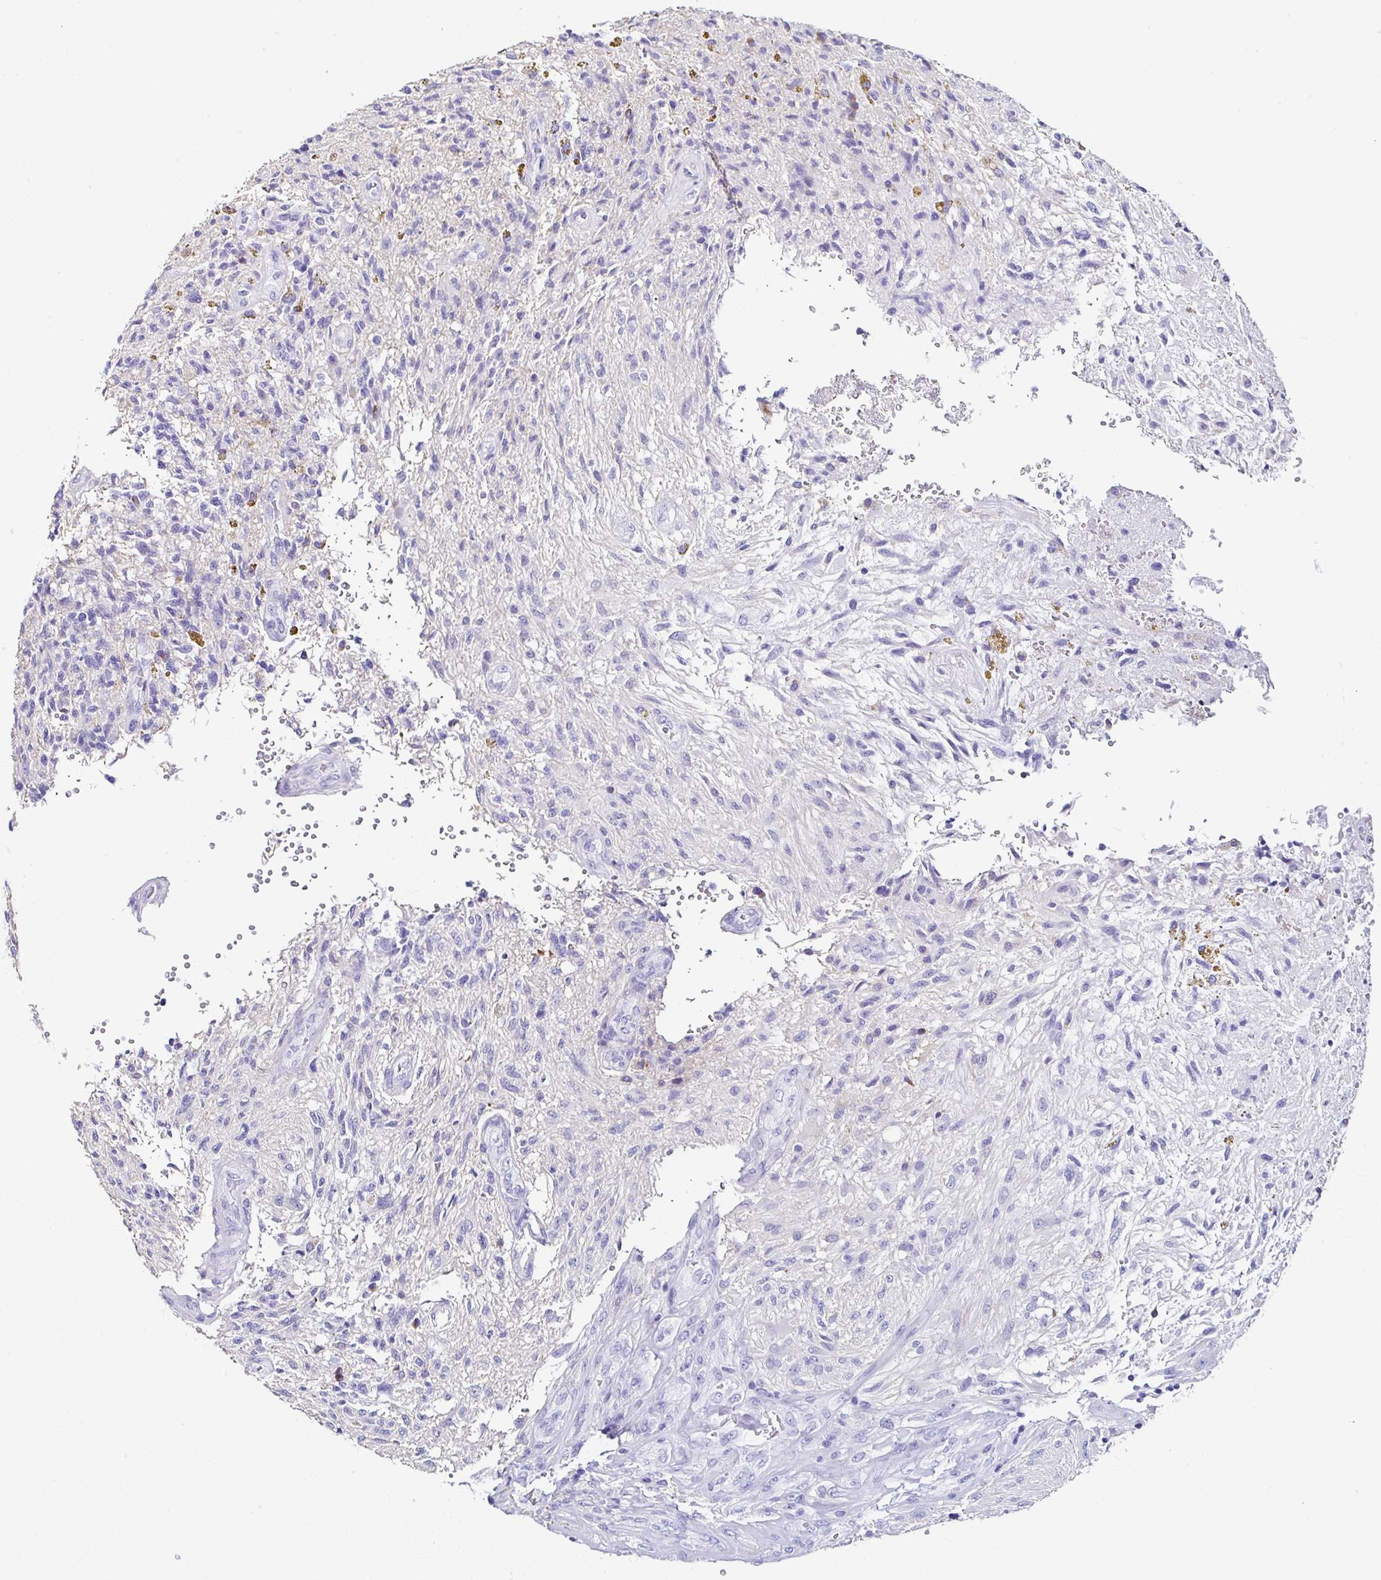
{"staining": {"intensity": "negative", "quantity": "none", "location": "none"}, "tissue": "glioma", "cell_type": "Tumor cells", "image_type": "cancer", "snomed": [{"axis": "morphology", "description": "Glioma, malignant, High grade"}, {"axis": "topography", "description": "Brain"}], "caption": "IHC micrograph of human malignant high-grade glioma stained for a protein (brown), which exhibits no expression in tumor cells. (DAB immunohistochemistry visualized using brightfield microscopy, high magnification).", "gene": "UGT3A1", "patient": {"sex": "male", "age": 56}}